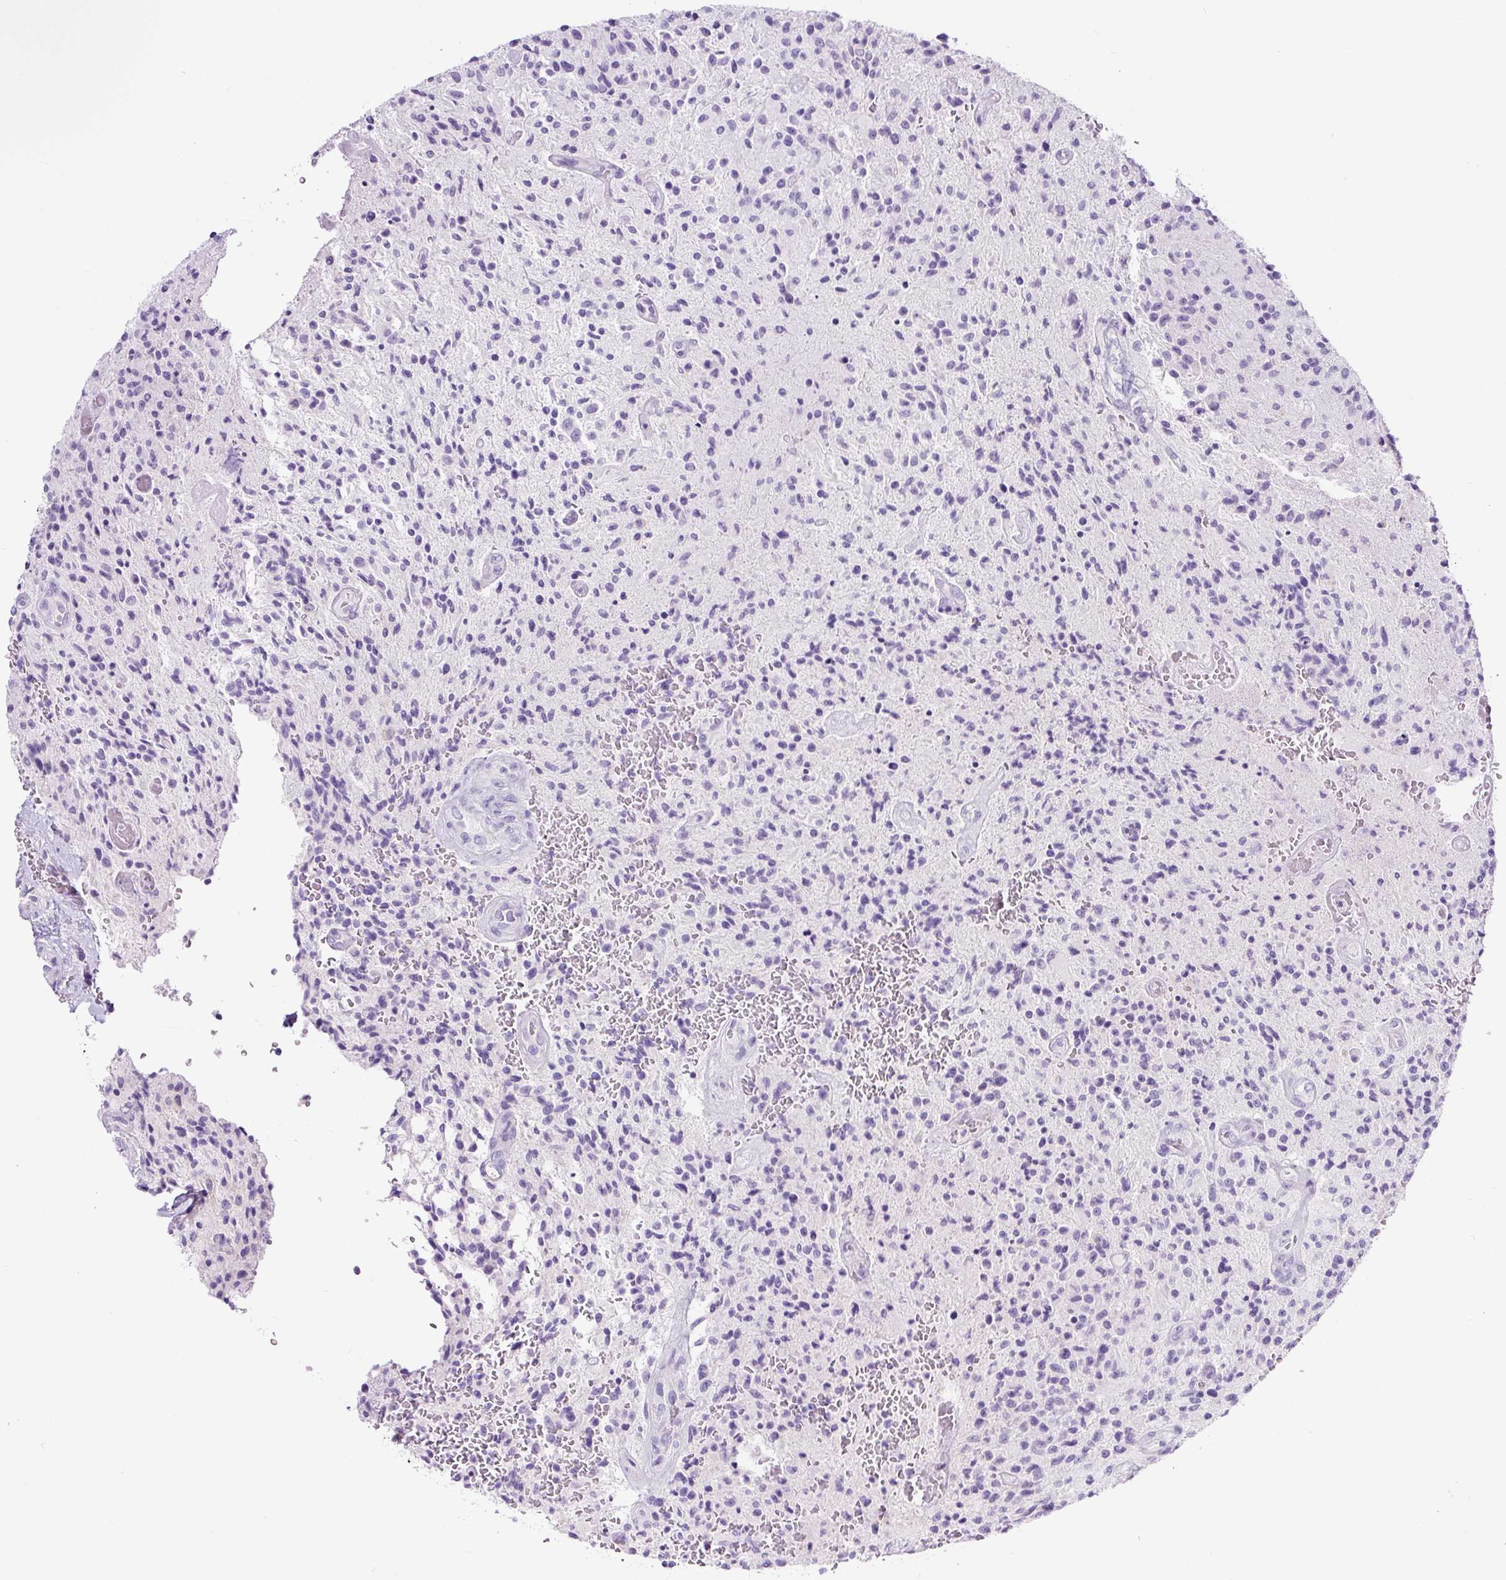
{"staining": {"intensity": "negative", "quantity": "none", "location": "none"}, "tissue": "glioma", "cell_type": "Tumor cells", "image_type": "cancer", "snomed": [{"axis": "morphology", "description": "Normal tissue, NOS"}, {"axis": "morphology", "description": "Glioma, malignant, High grade"}, {"axis": "topography", "description": "Cerebral cortex"}], "caption": "Photomicrograph shows no significant protein staining in tumor cells of glioma.", "gene": "RNF212B", "patient": {"sex": "male", "age": 56}}